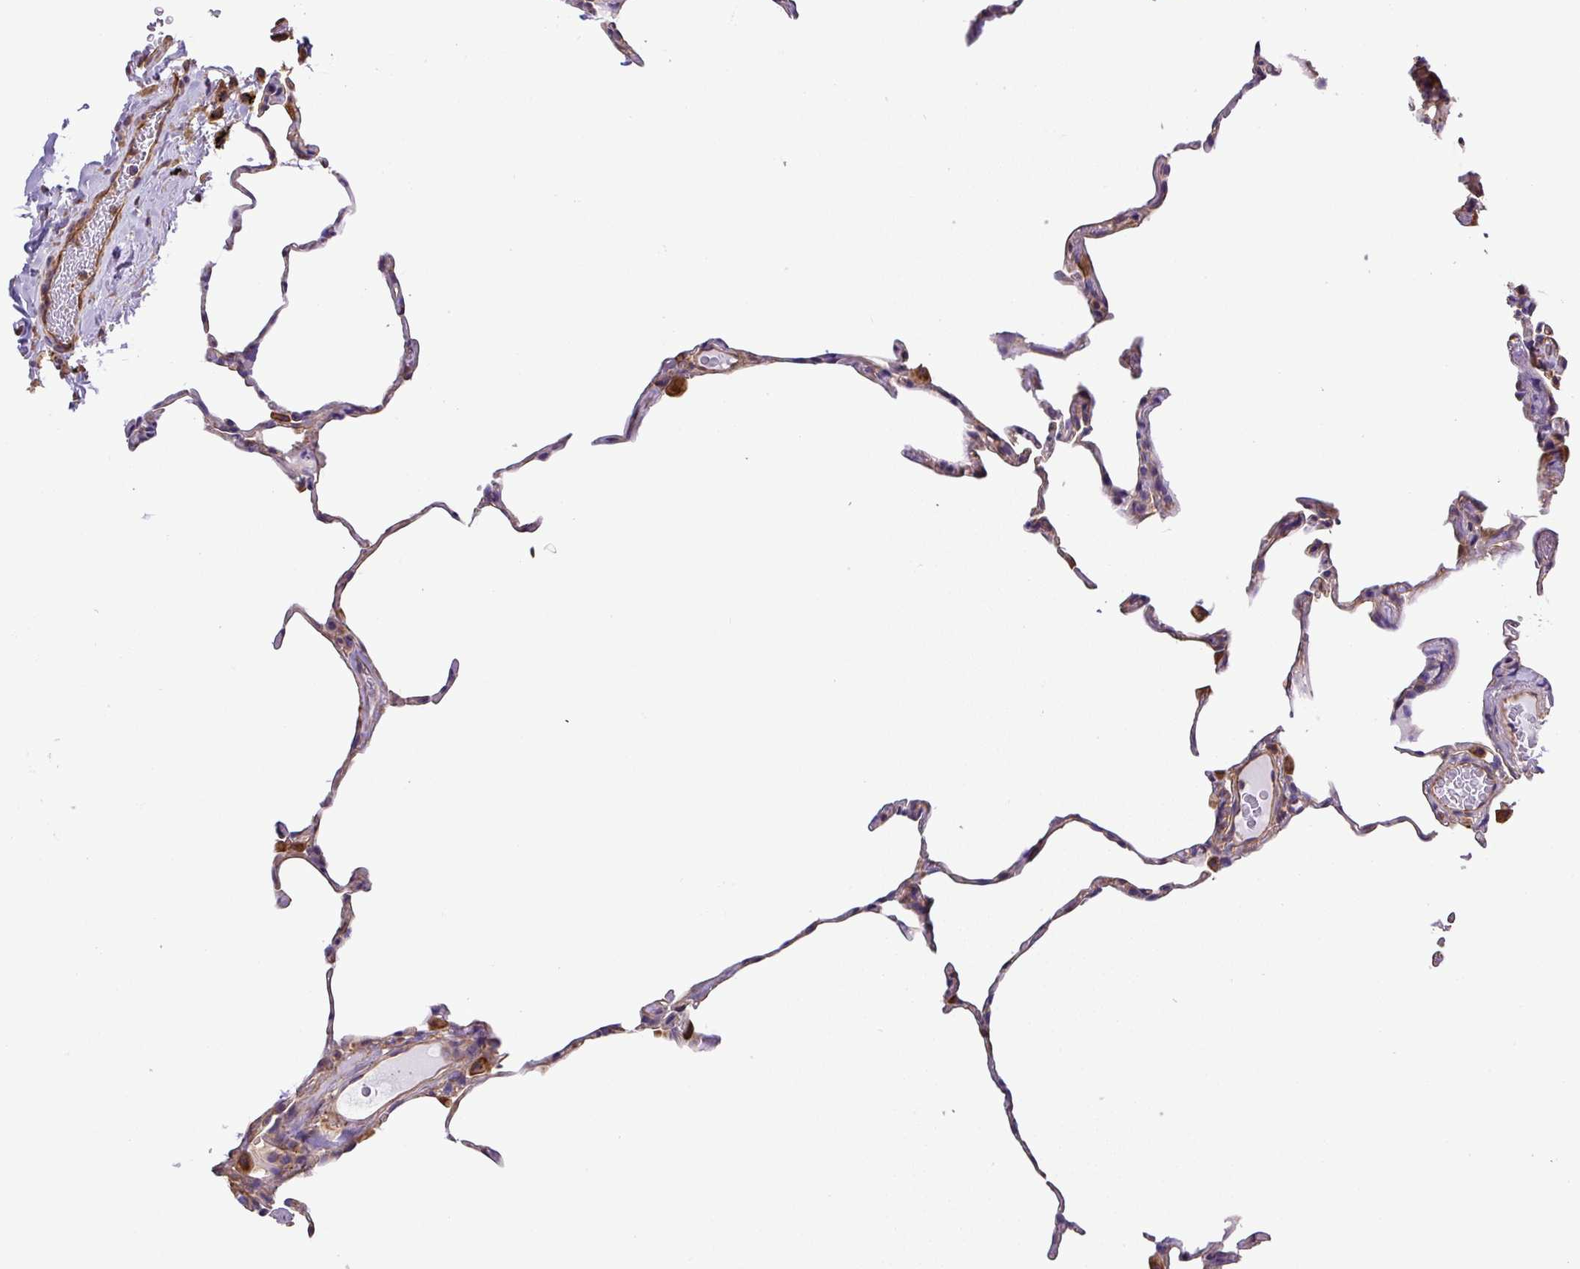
{"staining": {"intensity": "weak", "quantity": "<25%", "location": "cytoplasmic/membranous"}, "tissue": "lung", "cell_type": "Alveolar cells", "image_type": "normal", "snomed": [{"axis": "morphology", "description": "Normal tissue, NOS"}, {"axis": "topography", "description": "Lung"}], "caption": "IHC micrograph of benign lung: lung stained with DAB (3,3'-diaminobenzidine) reveals no significant protein positivity in alveolar cells.", "gene": "DCTN1", "patient": {"sex": "female", "age": 57}}